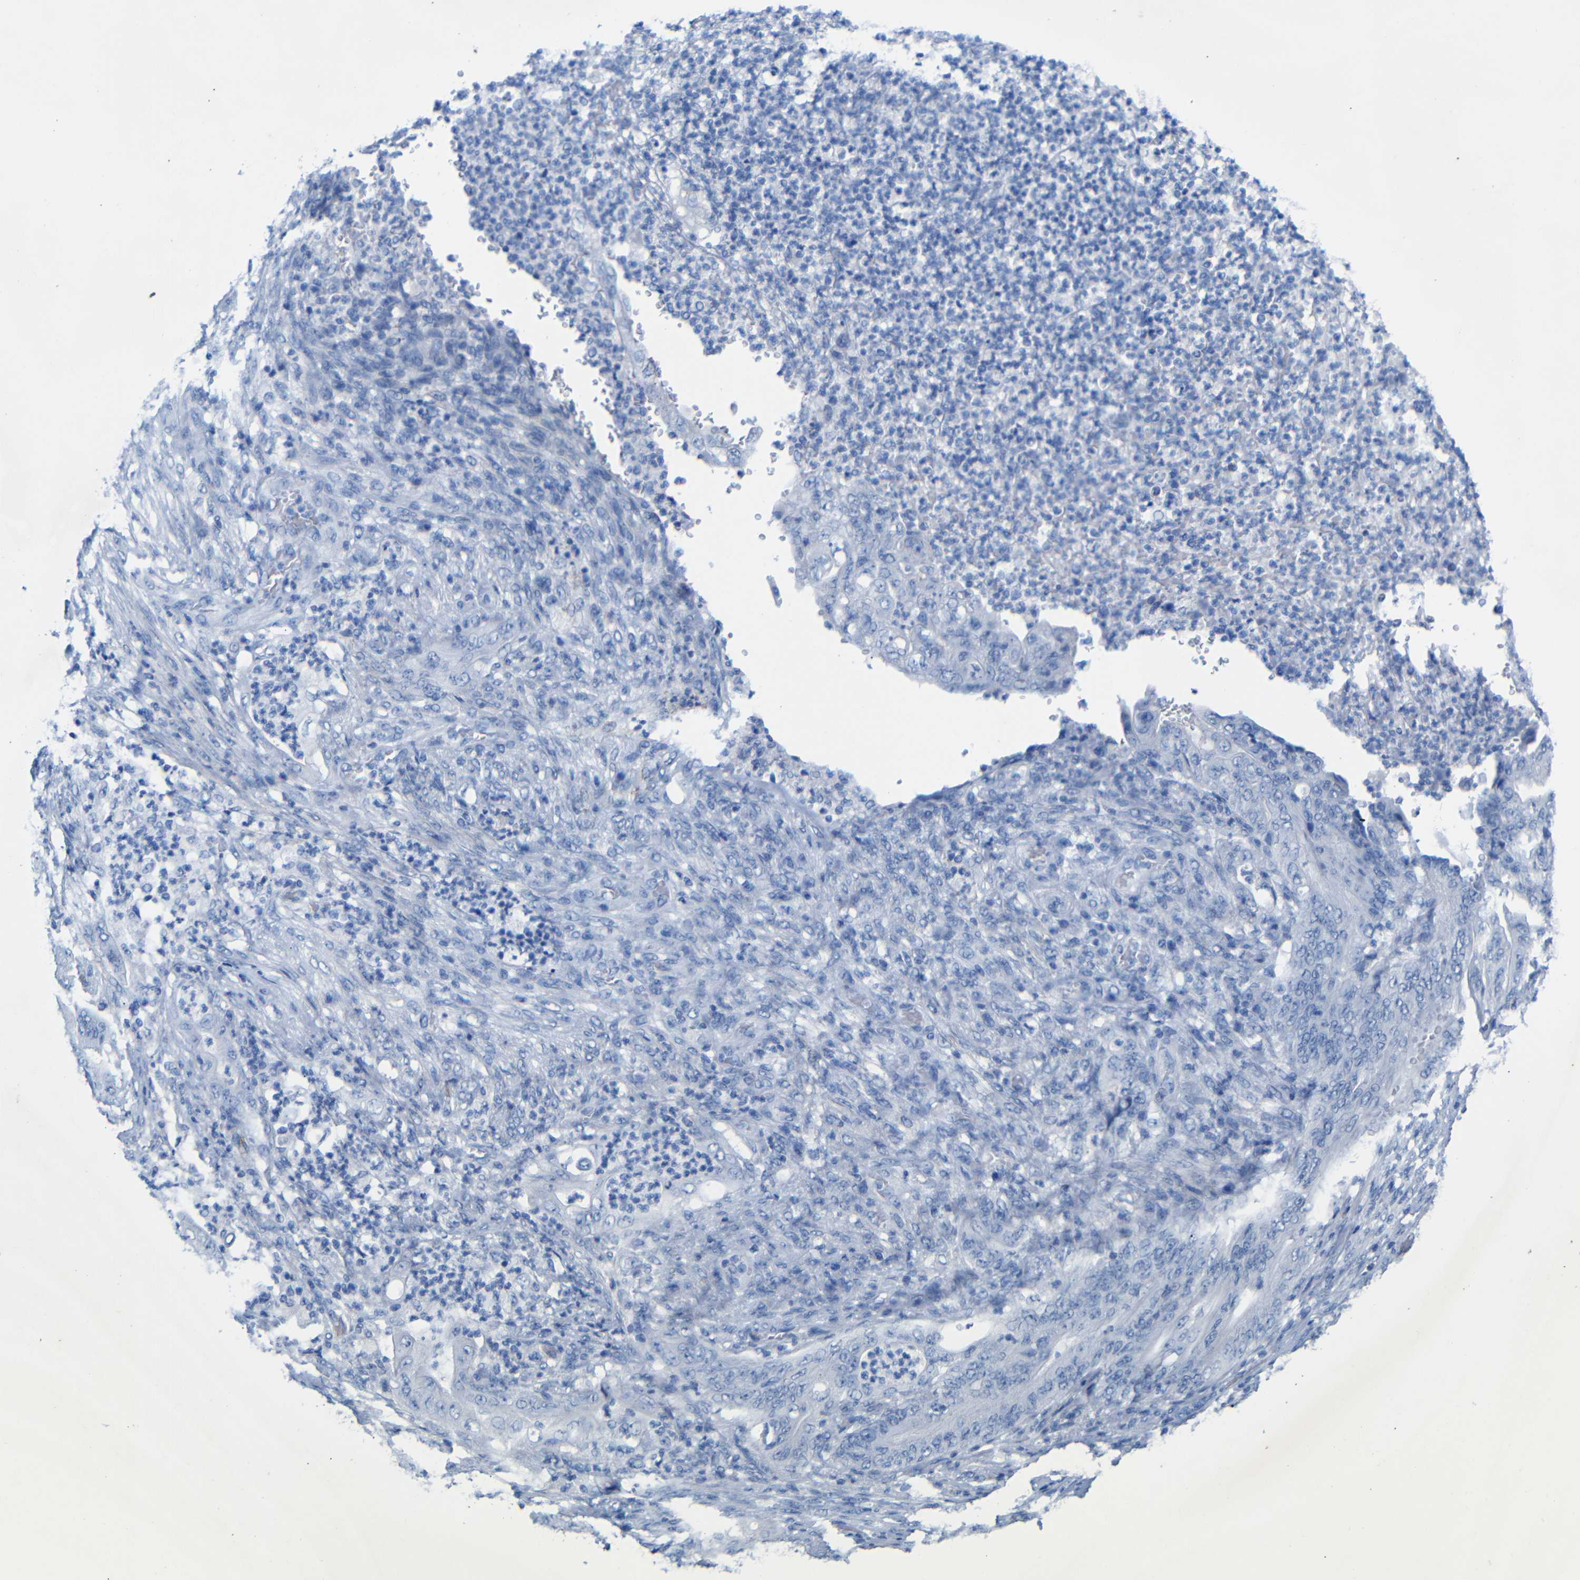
{"staining": {"intensity": "negative", "quantity": "none", "location": "none"}, "tissue": "stomach cancer", "cell_type": "Tumor cells", "image_type": "cancer", "snomed": [{"axis": "morphology", "description": "Adenocarcinoma, NOS"}, {"axis": "topography", "description": "Stomach"}], "caption": "Tumor cells are negative for protein expression in human stomach adenocarcinoma. (DAB (3,3'-diaminobenzidine) immunohistochemistry (IHC), high magnification).", "gene": "CGNL1", "patient": {"sex": "female", "age": 73}}